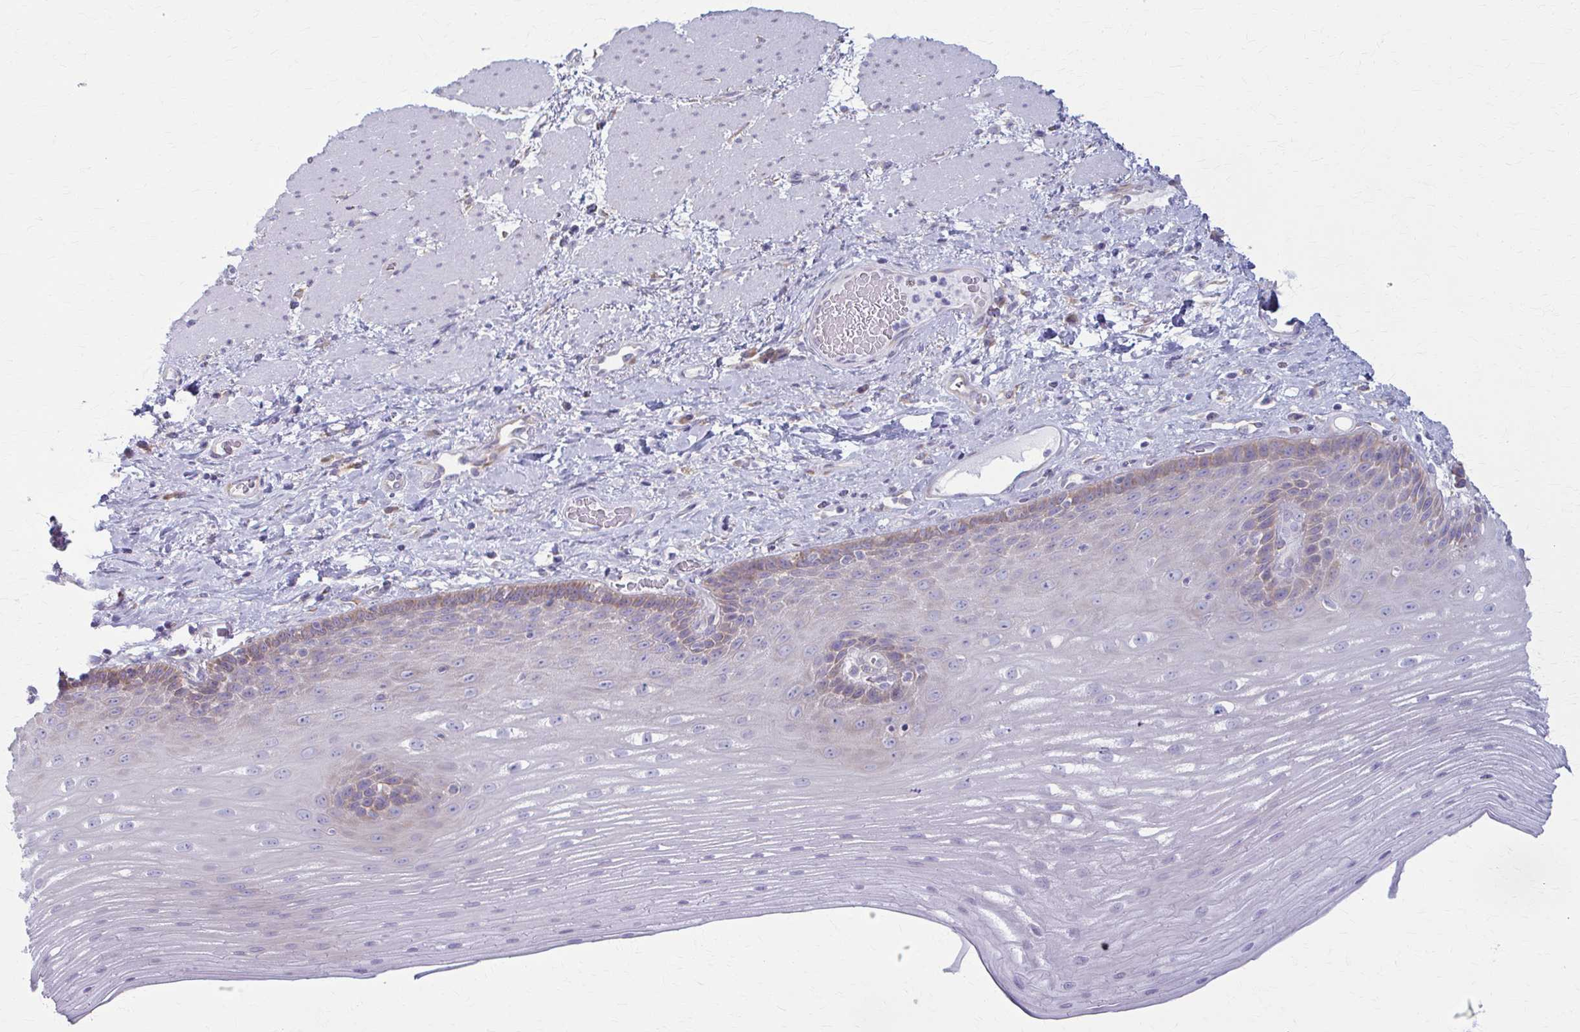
{"staining": {"intensity": "weak", "quantity": "<25%", "location": "cytoplasmic/membranous"}, "tissue": "esophagus", "cell_type": "Squamous epithelial cells", "image_type": "normal", "snomed": [{"axis": "morphology", "description": "Normal tissue, NOS"}, {"axis": "topography", "description": "Esophagus"}], "caption": "Human esophagus stained for a protein using IHC shows no positivity in squamous epithelial cells.", "gene": "PRKRA", "patient": {"sex": "male", "age": 62}}